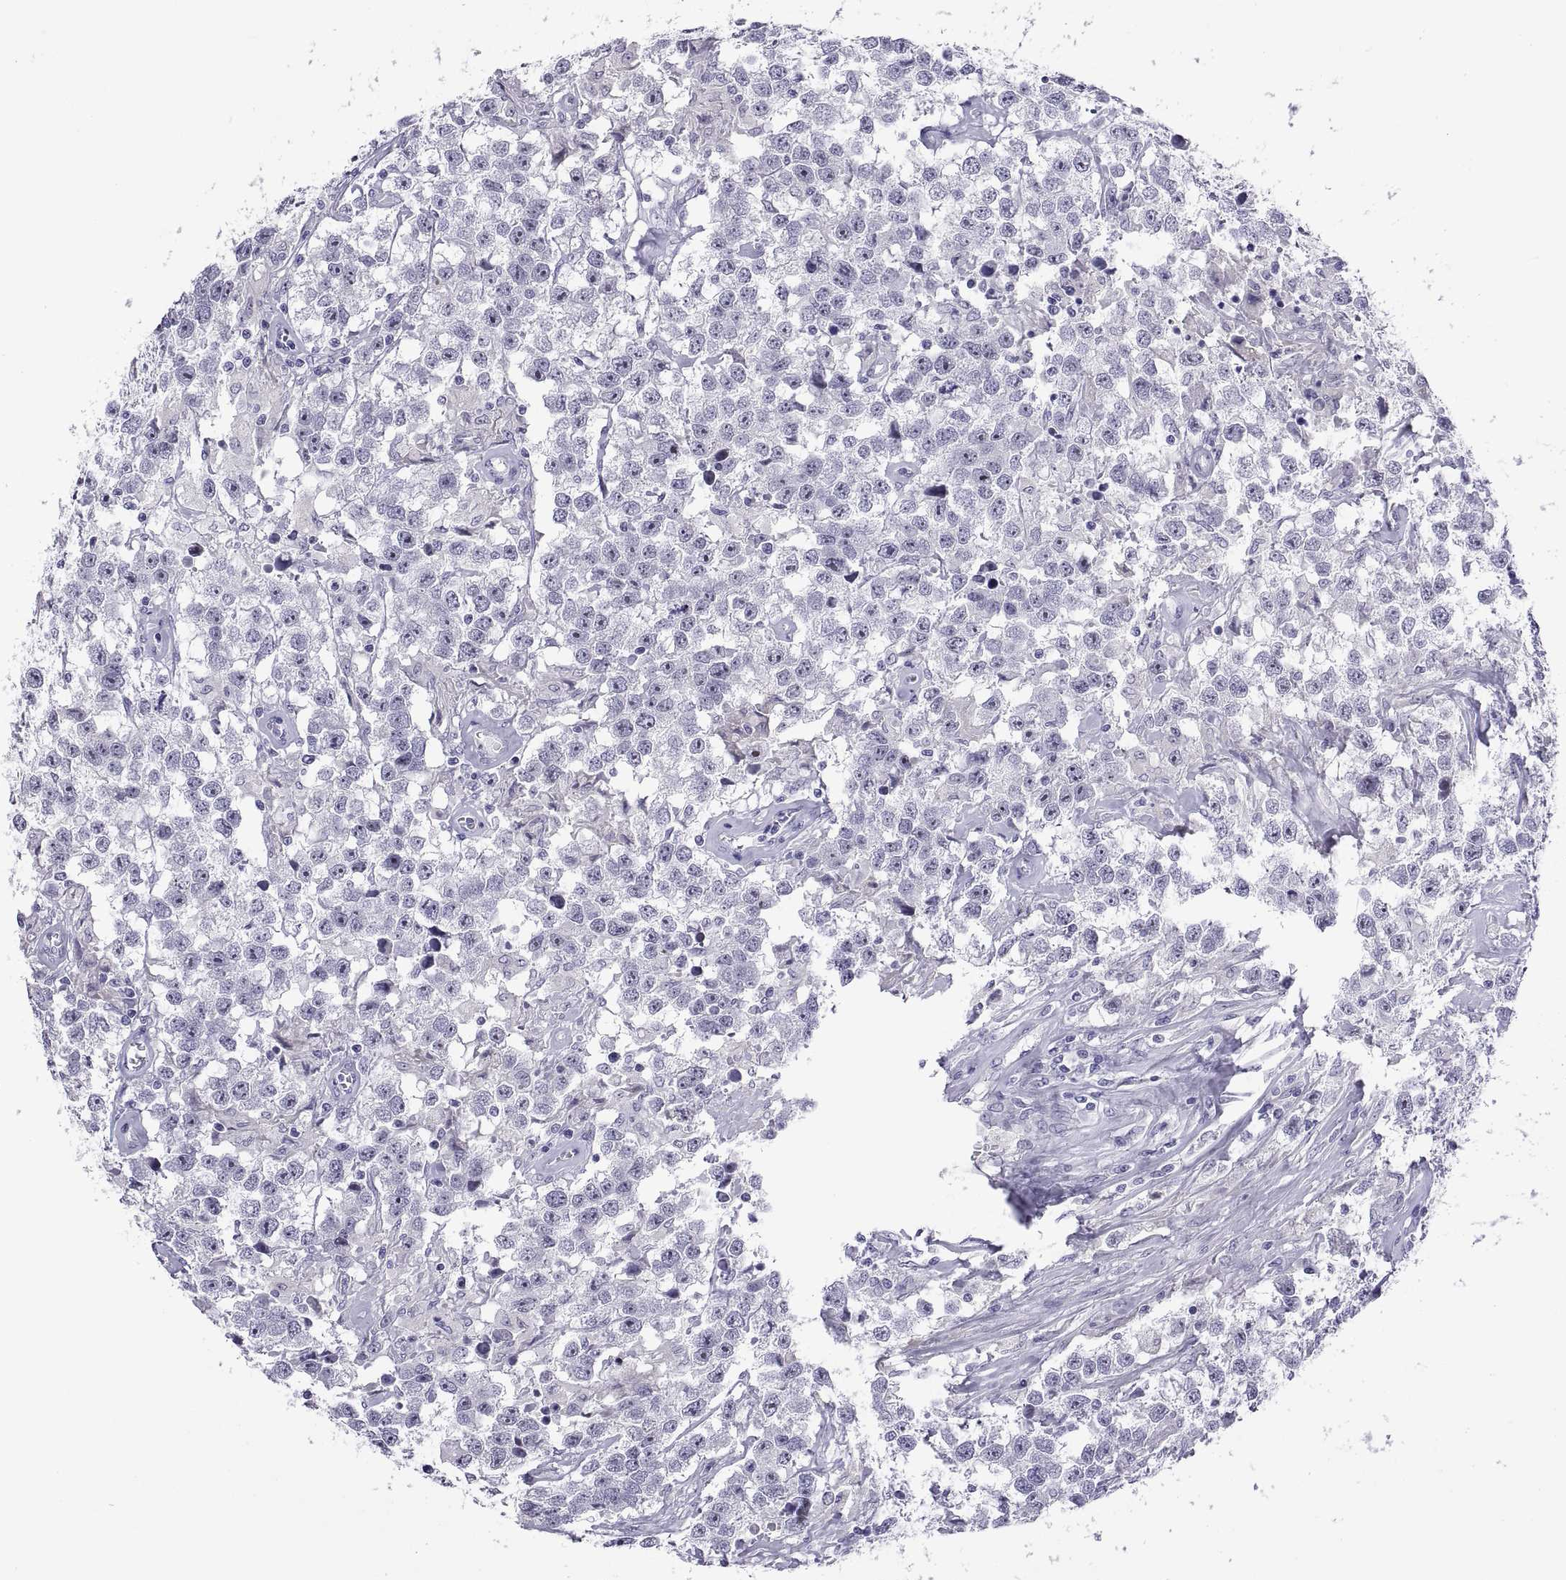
{"staining": {"intensity": "negative", "quantity": "none", "location": "none"}, "tissue": "testis cancer", "cell_type": "Tumor cells", "image_type": "cancer", "snomed": [{"axis": "morphology", "description": "Seminoma, NOS"}, {"axis": "topography", "description": "Testis"}], "caption": "Human testis cancer (seminoma) stained for a protein using IHC displays no positivity in tumor cells.", "gene": "VSX2", "patient": {"sex": "male", "age": 43}}